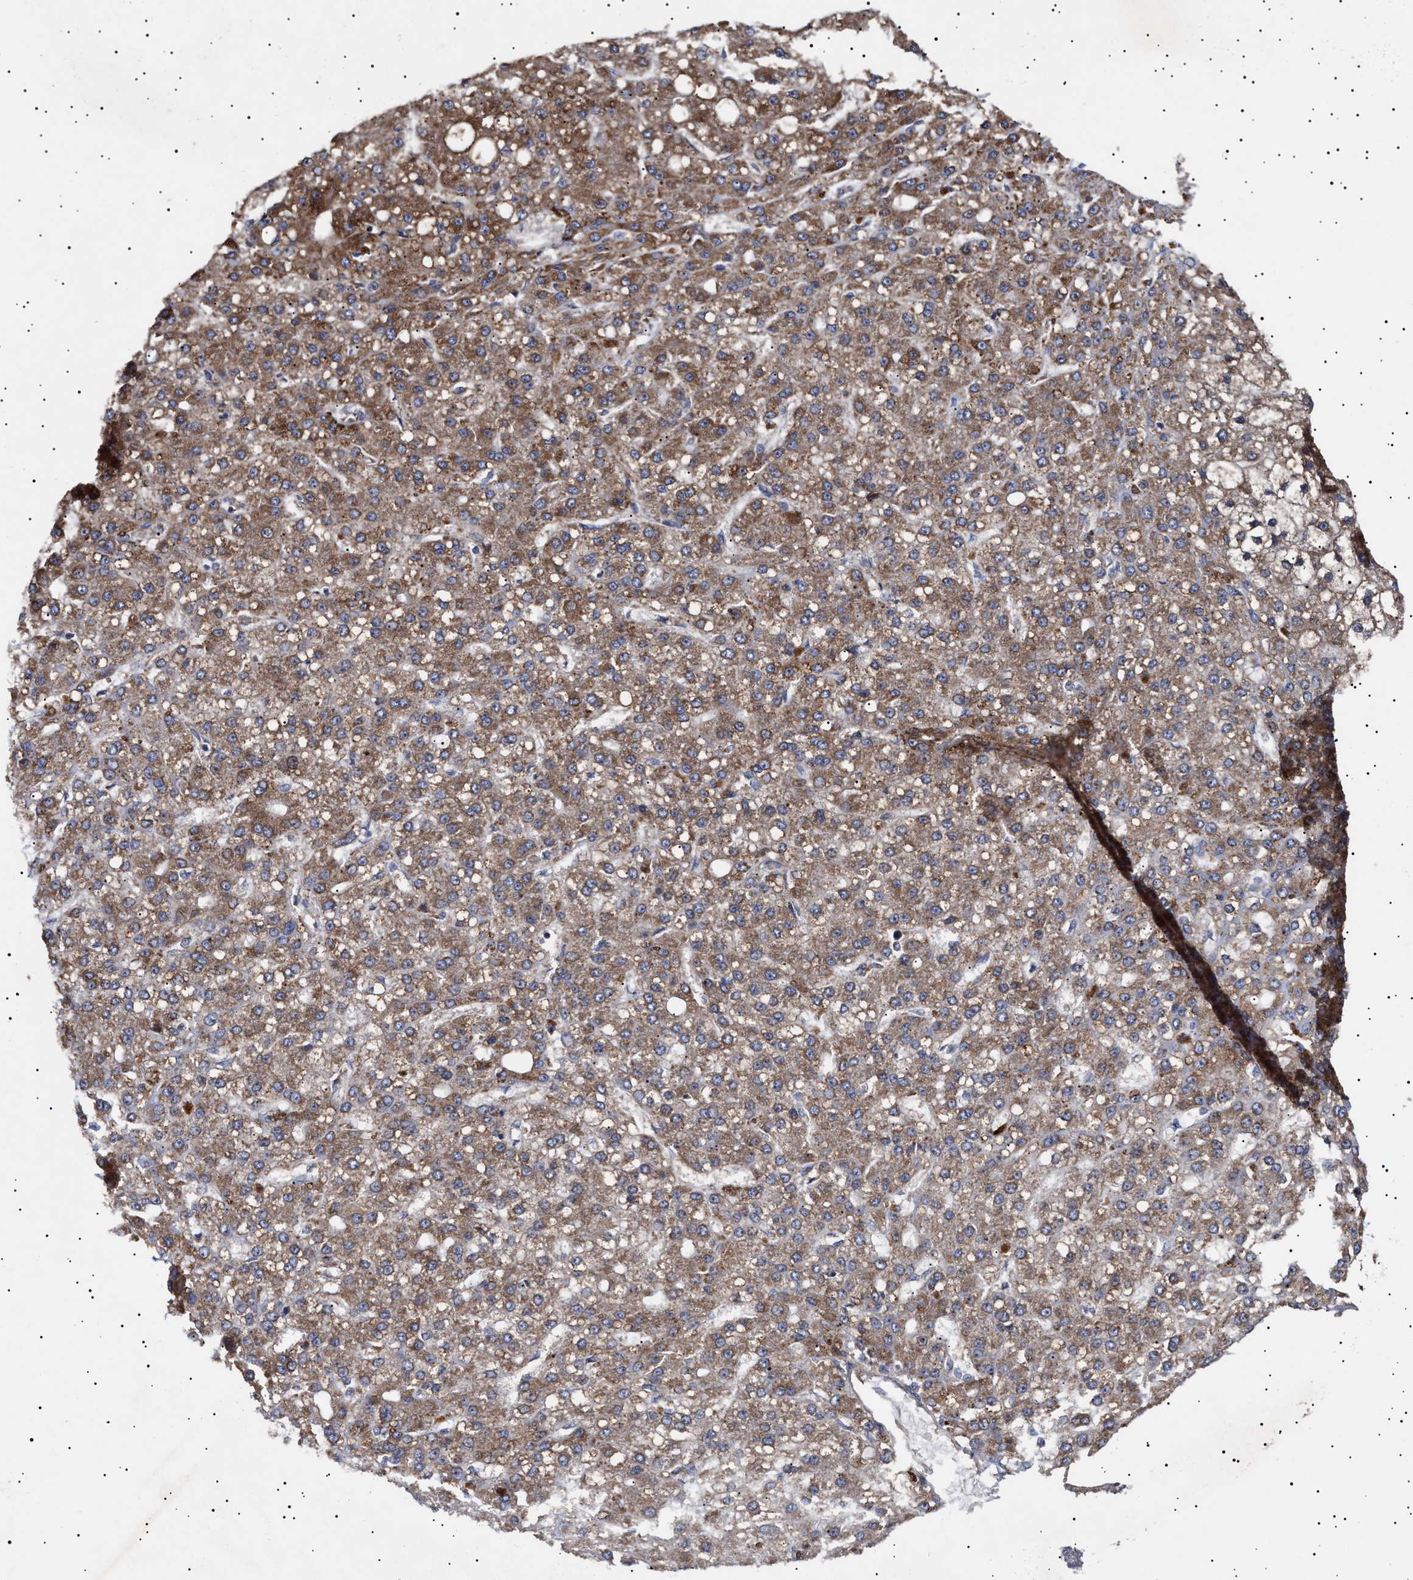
{"staining": {"intensity": "moderate", "quantity": ">75%", "location": "cytoplasmic/membranous"}, "tissue": "liver cancer", "cell_type": "Tumor cells", "image_type": "cancer", "snomed": [{"axis": "morphology", "description": "Carcinoma, Hepatocellular, NOS"}, {"axis": "topography", "description": "Liver"}], "caption": "Immunohistochemical staining of hepatocellular carcinoma (liver) exhibits medium levels of moderate cytoplasmic/membranous protein positivity in about >75% of tumor cells.", "gene": "MRPL10", "patient": {"sex": "male", "age": 67}}